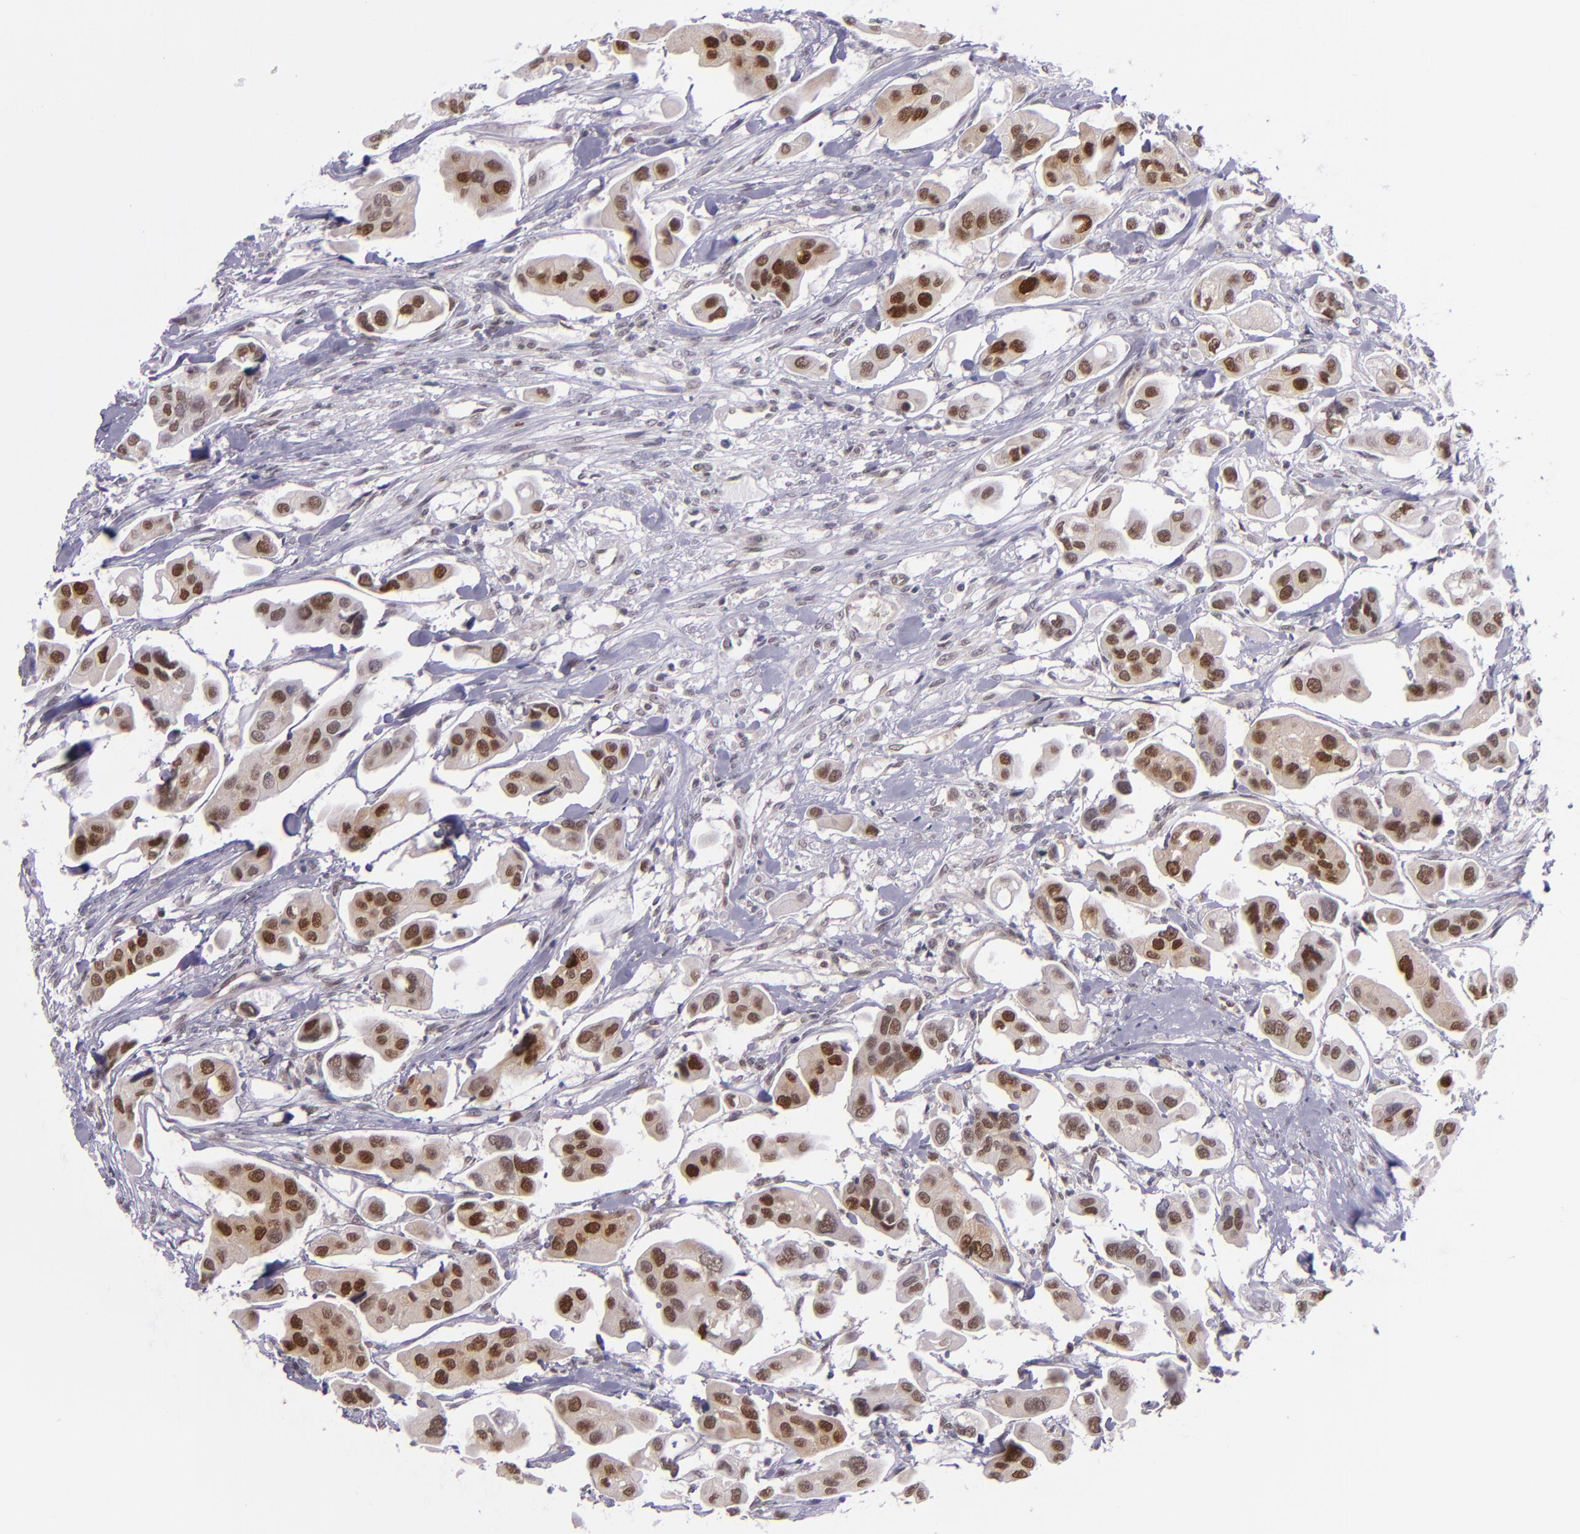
{"staining": {"intensity": "strong", "quantity": ">75%", "location": "nuclear"}, "tissue": "urothelial cancer", "cell_type": "Tumor cells", "image_type": "cancer", "snomed": [{"axis": "morphology", "description": "Adenocarcinoma, NOS"}, {"axis": "topography", "description": "Urinary bladder"}], "caption": "This is an image of immunohistochemistry (IHC) staining of urothelial cancer, which shows strong staining in the nuclear of tumor cells.", "gene": "BAG1", "patient": {"sex": "male", "age": 61}}